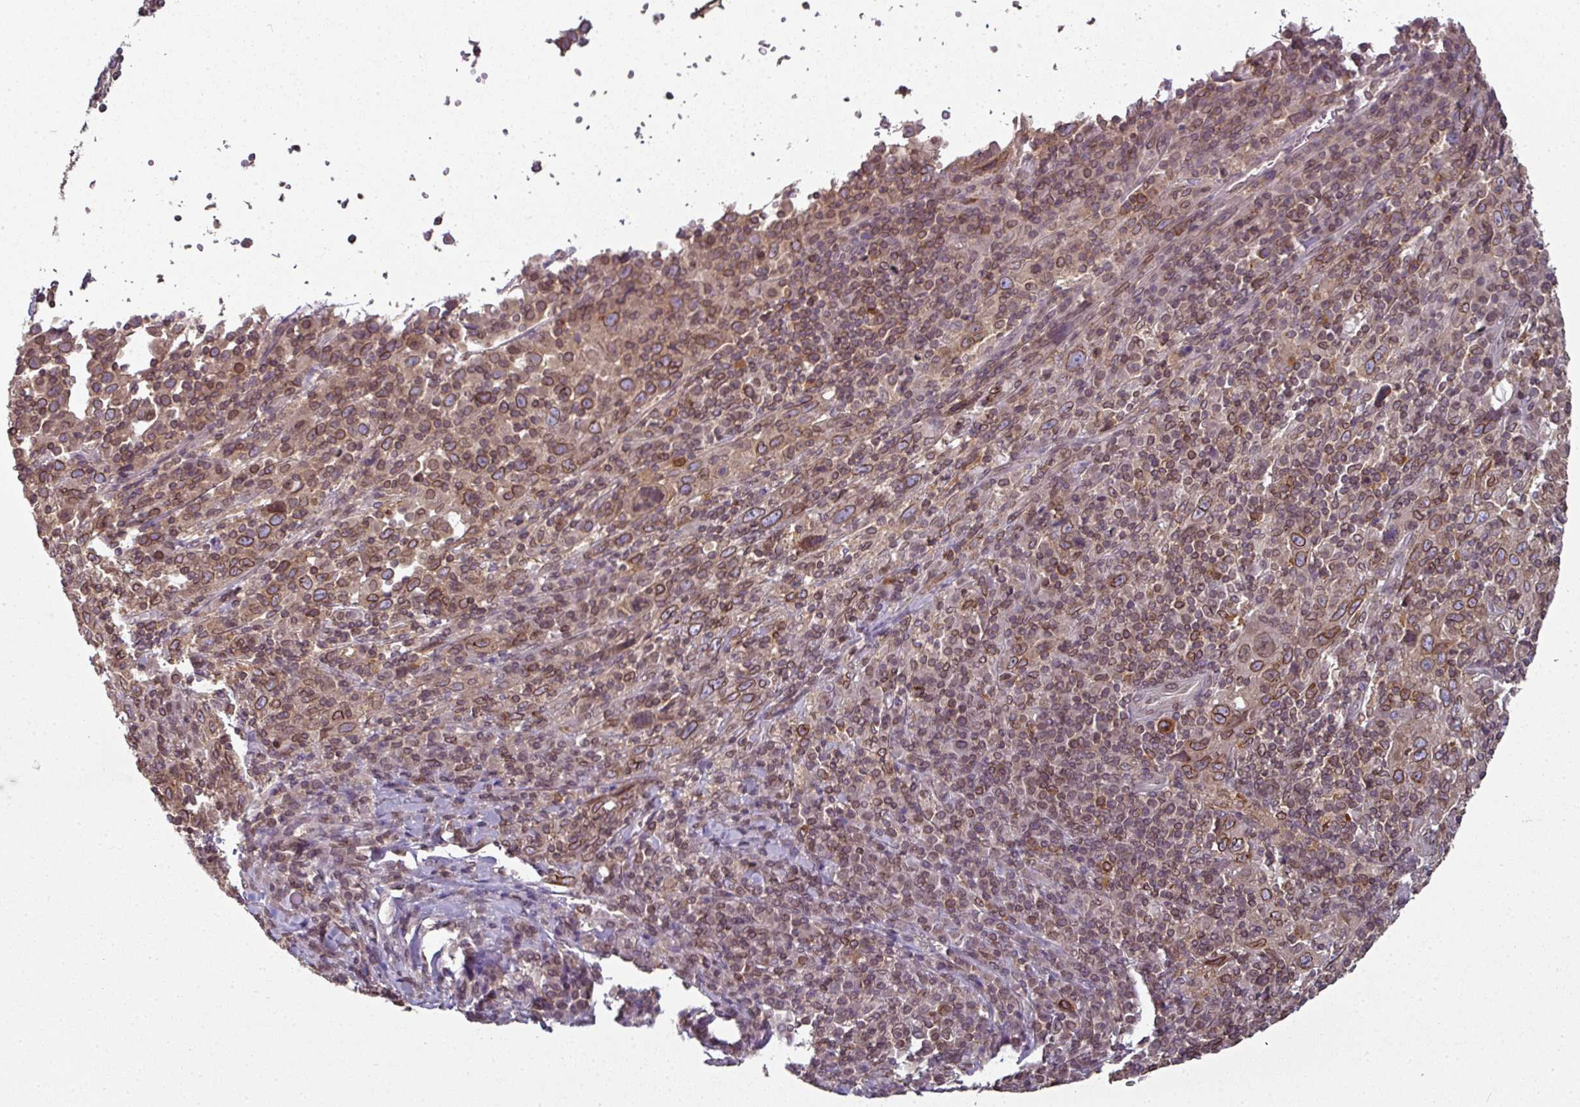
{"staining": {"intensity": "moderate", "quantity": ">75%", "location": "cytoplasmic/membranous,nuclear"}, "tissue": "cervical cancer", "cell_type": "Tumor cells", "image_type": "cancer", "snomed": [{"axis": "morphology", "description": "Squamous cell carcinoma, NOS"}, {"axis": "topography", "description": "Cervix"}], "caption": "Immunohistochemistry (IHC) (DAB) staining of cervical cancer (squamous cell carcinoma) exhibits moderate cytoplasmic/membranous and nuclear protein staining in approximately >75% of tumor cells. (IHC, brightfield microscopy, high magnification).", "gene": "RANGAP1", "patient": {"sex": "female", "age": 46}}